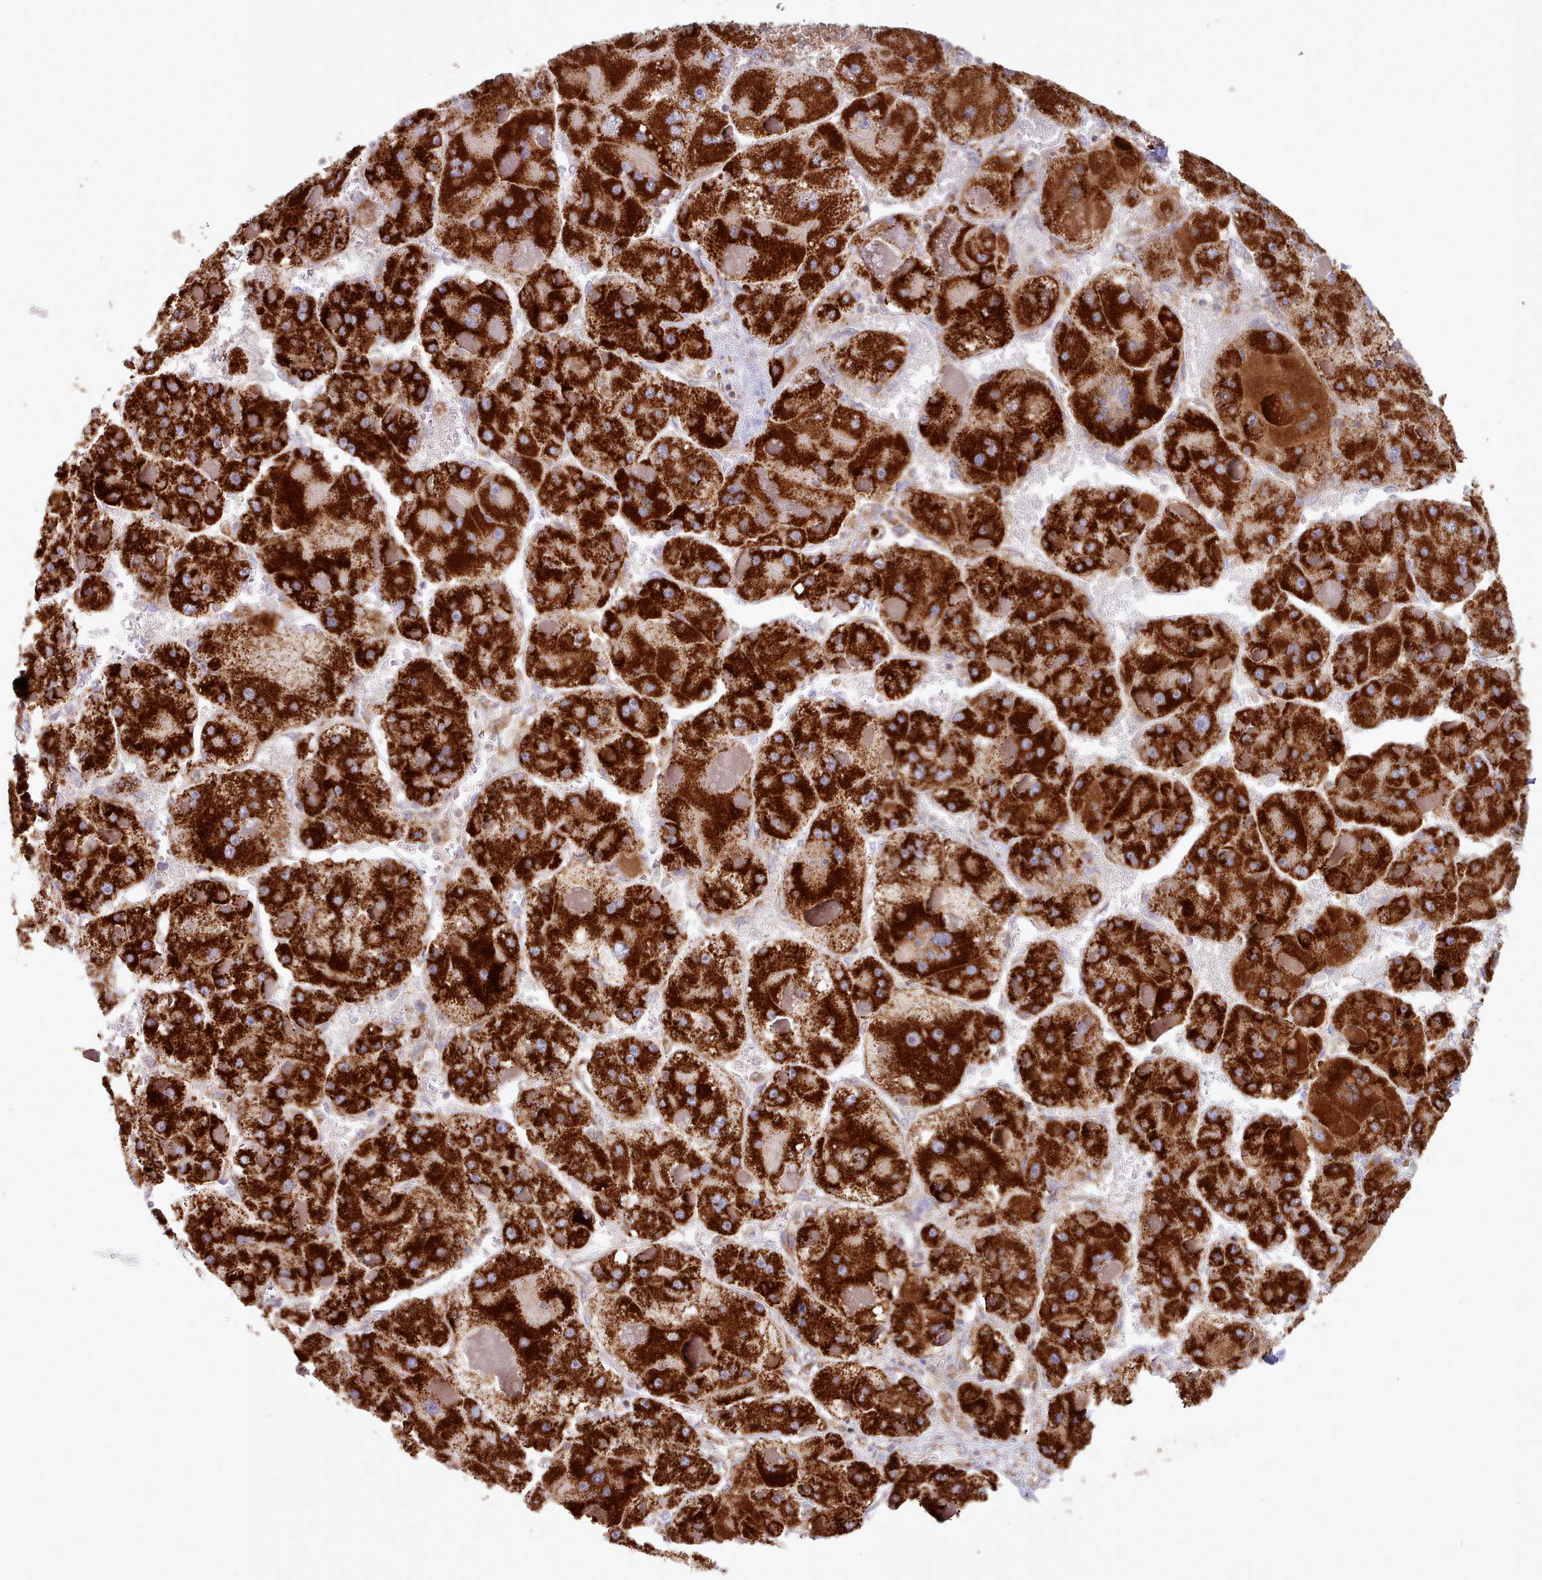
{"staining": {"intensity": "strong", "quantity": ">75%", "location": "cytoplasmic/membranous"}, "tissue": "liver cancer", "cell_type": "Tumor cells", "image_type": "cancer", "snomed": [{"axis": "morphology", "description": "Carcinoma, Hepatocellular, NOS"}, {"axis": "topography", "description": "Liver"}], "caption": "IHC micrograph of neoplastic tissue: liver cancer stained using immunohistochemistry displays high levels of strong protein expression localized specifically in the cytoplasmic/membranous of tumor cells, appearing as a cytoplasmic/membranous brown color.", "gene": "HSDL2", "patient": {"sex": "female", "age": 73}}